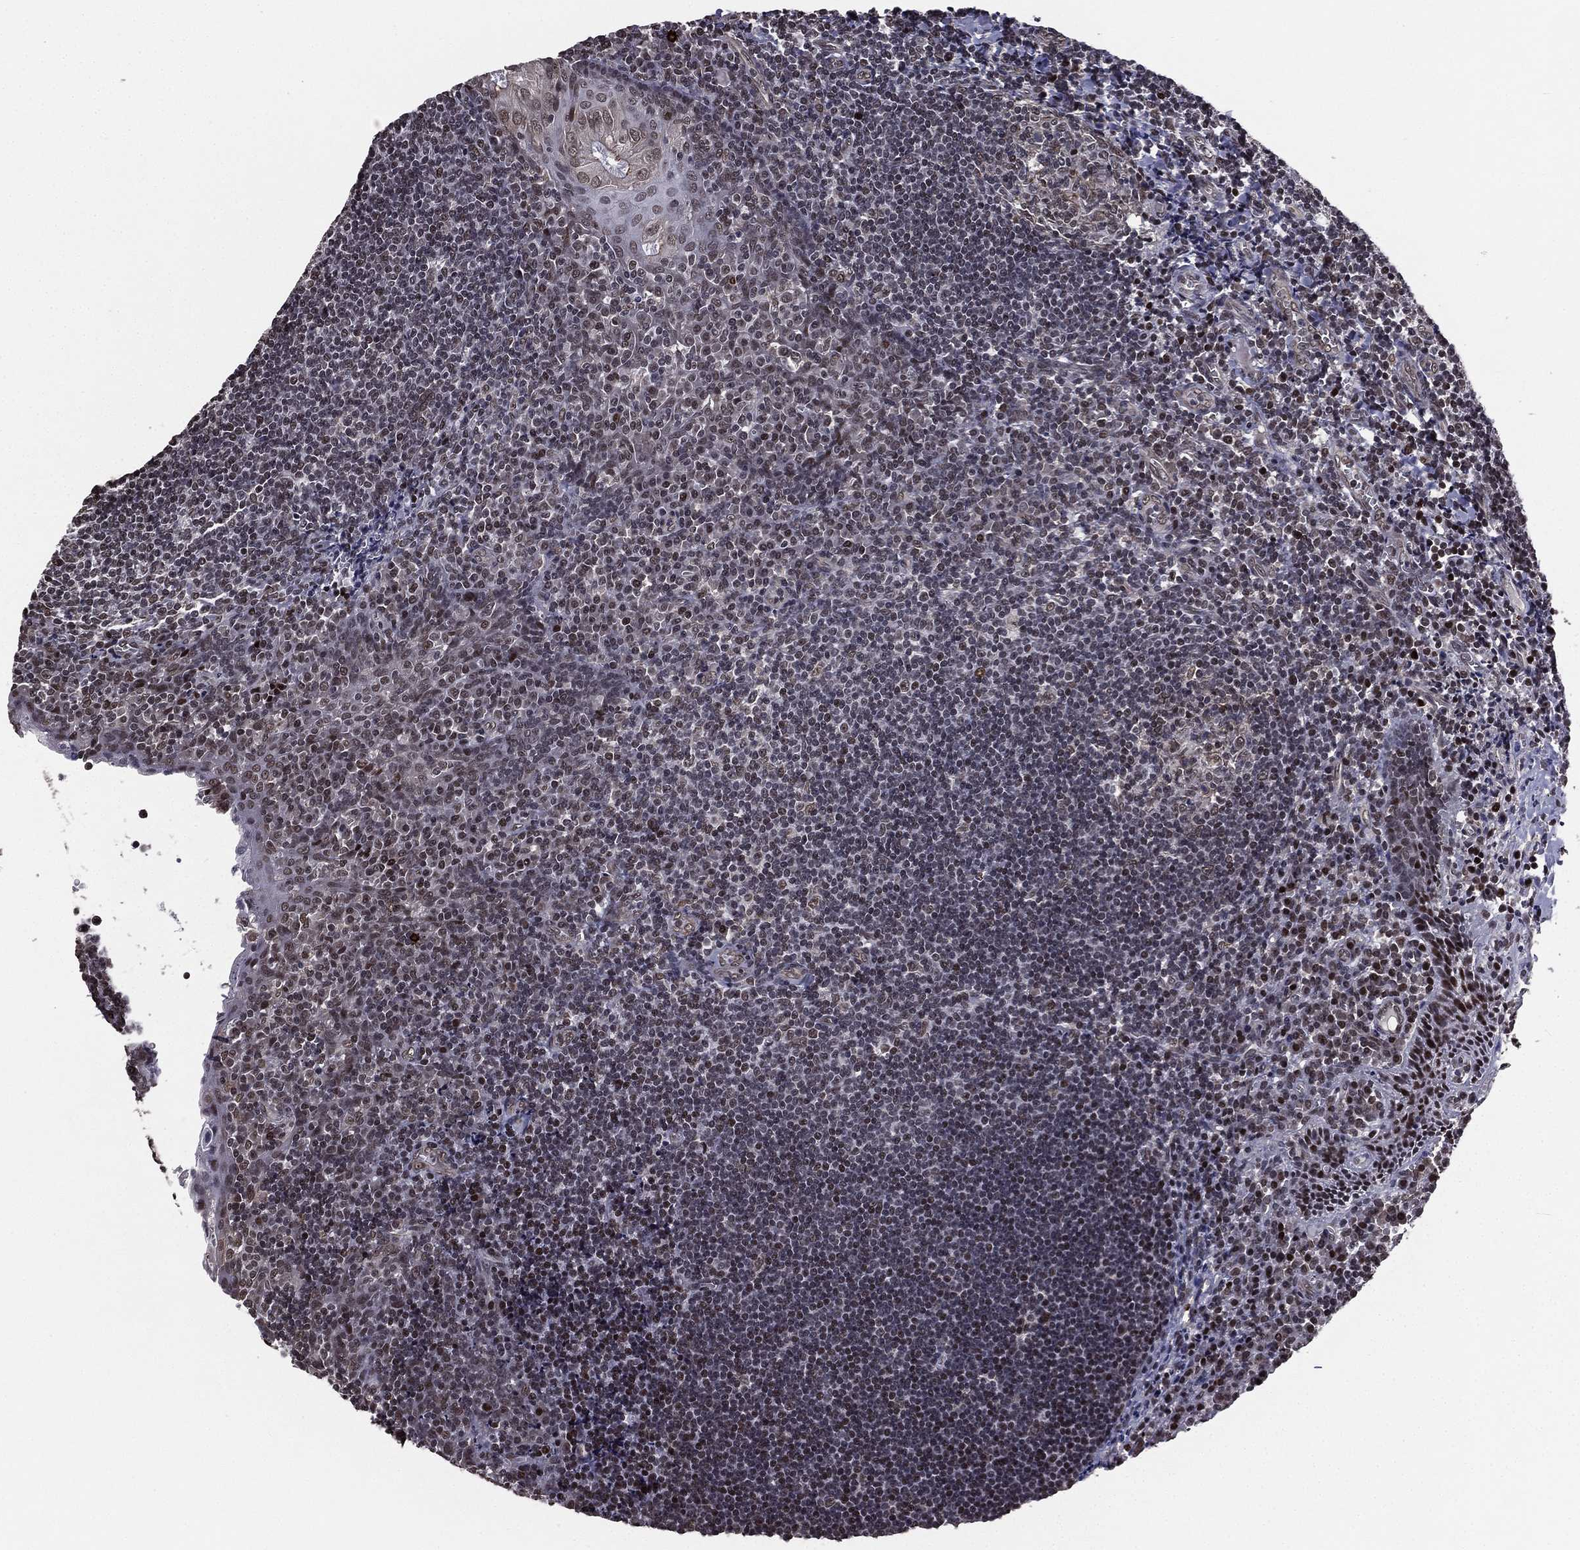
{"staining": {"intensity": "weak", "quantity": "<25%", "location": "cytoplasmic/membranous"}, "tissue": "tonsil", "cell_type": "Germinal center cells", "image_type": "normal", "snomed": [{"axis": "morphology", "description": "Normal tissue, NOS"}, {"axis": "morphology", "description": "Inflammation, NOS"}, {"axis": "topography", "description": "Tonsil"}], "caption": "A high-resolution micrograph shows IHC staining of normal tonsil, which demonstrates no significant positivity in germinal center cells.", "gene": "RARB", "patient": {"sex": "female", "age": 31}}